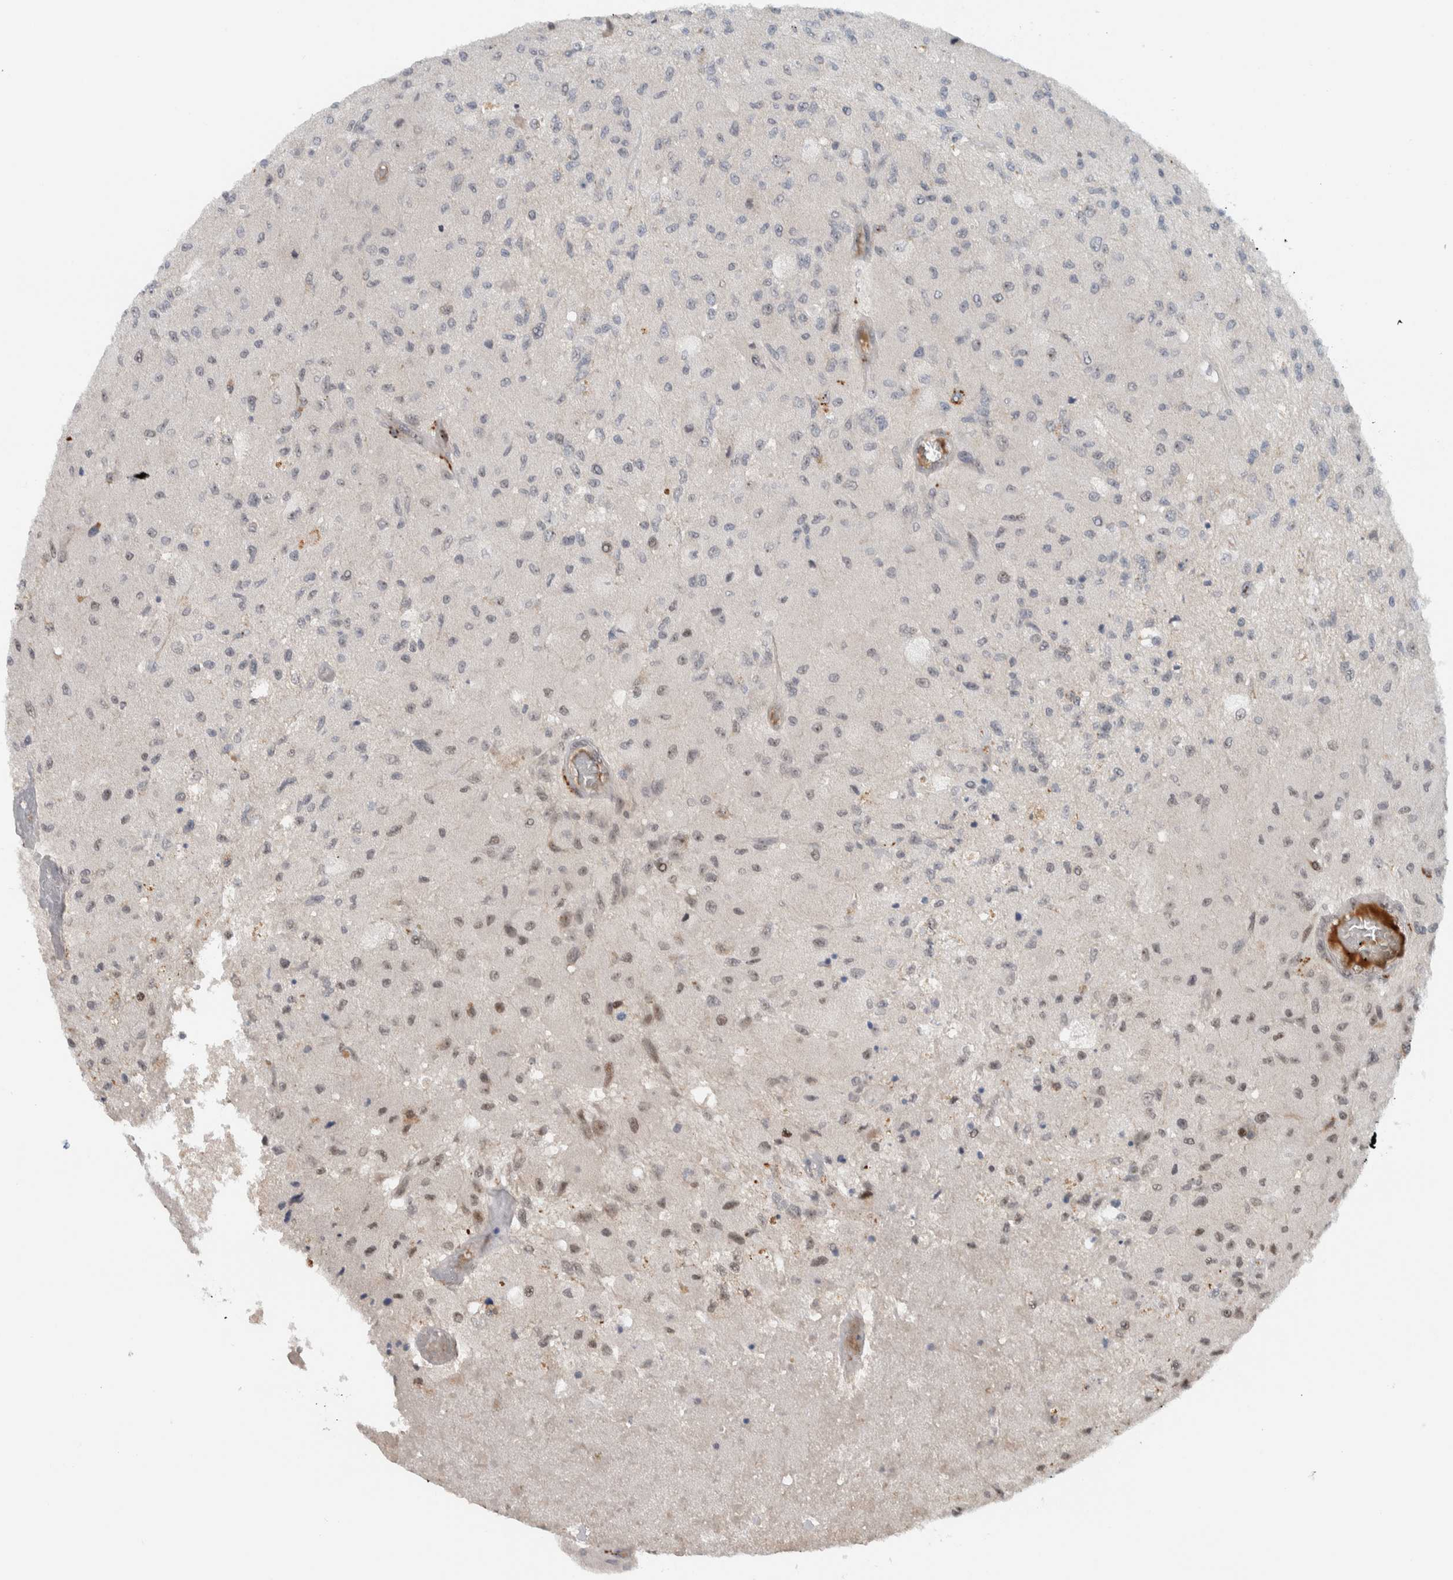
{"staining": {"intensity": "weak", "quantity": "<25%", "location": "nuclear"}, "tissue": "glioma", "cell_type": "Tumor cells", "image_type": "cancer", "snomed": [{"axis": "morphology", "description": "Normal tissue, NOS"}, {"axis": "morphology", "description": "Glioma, malignant, High grade"}, {"axis": "topography", "description": "Cerebral cortex"}], "caption": "Tumor cells are negative for brown protein staining in malignant high-grade glioma.", "gene": "ZFP91", "patient": {"sex": "male", "age": 77}}